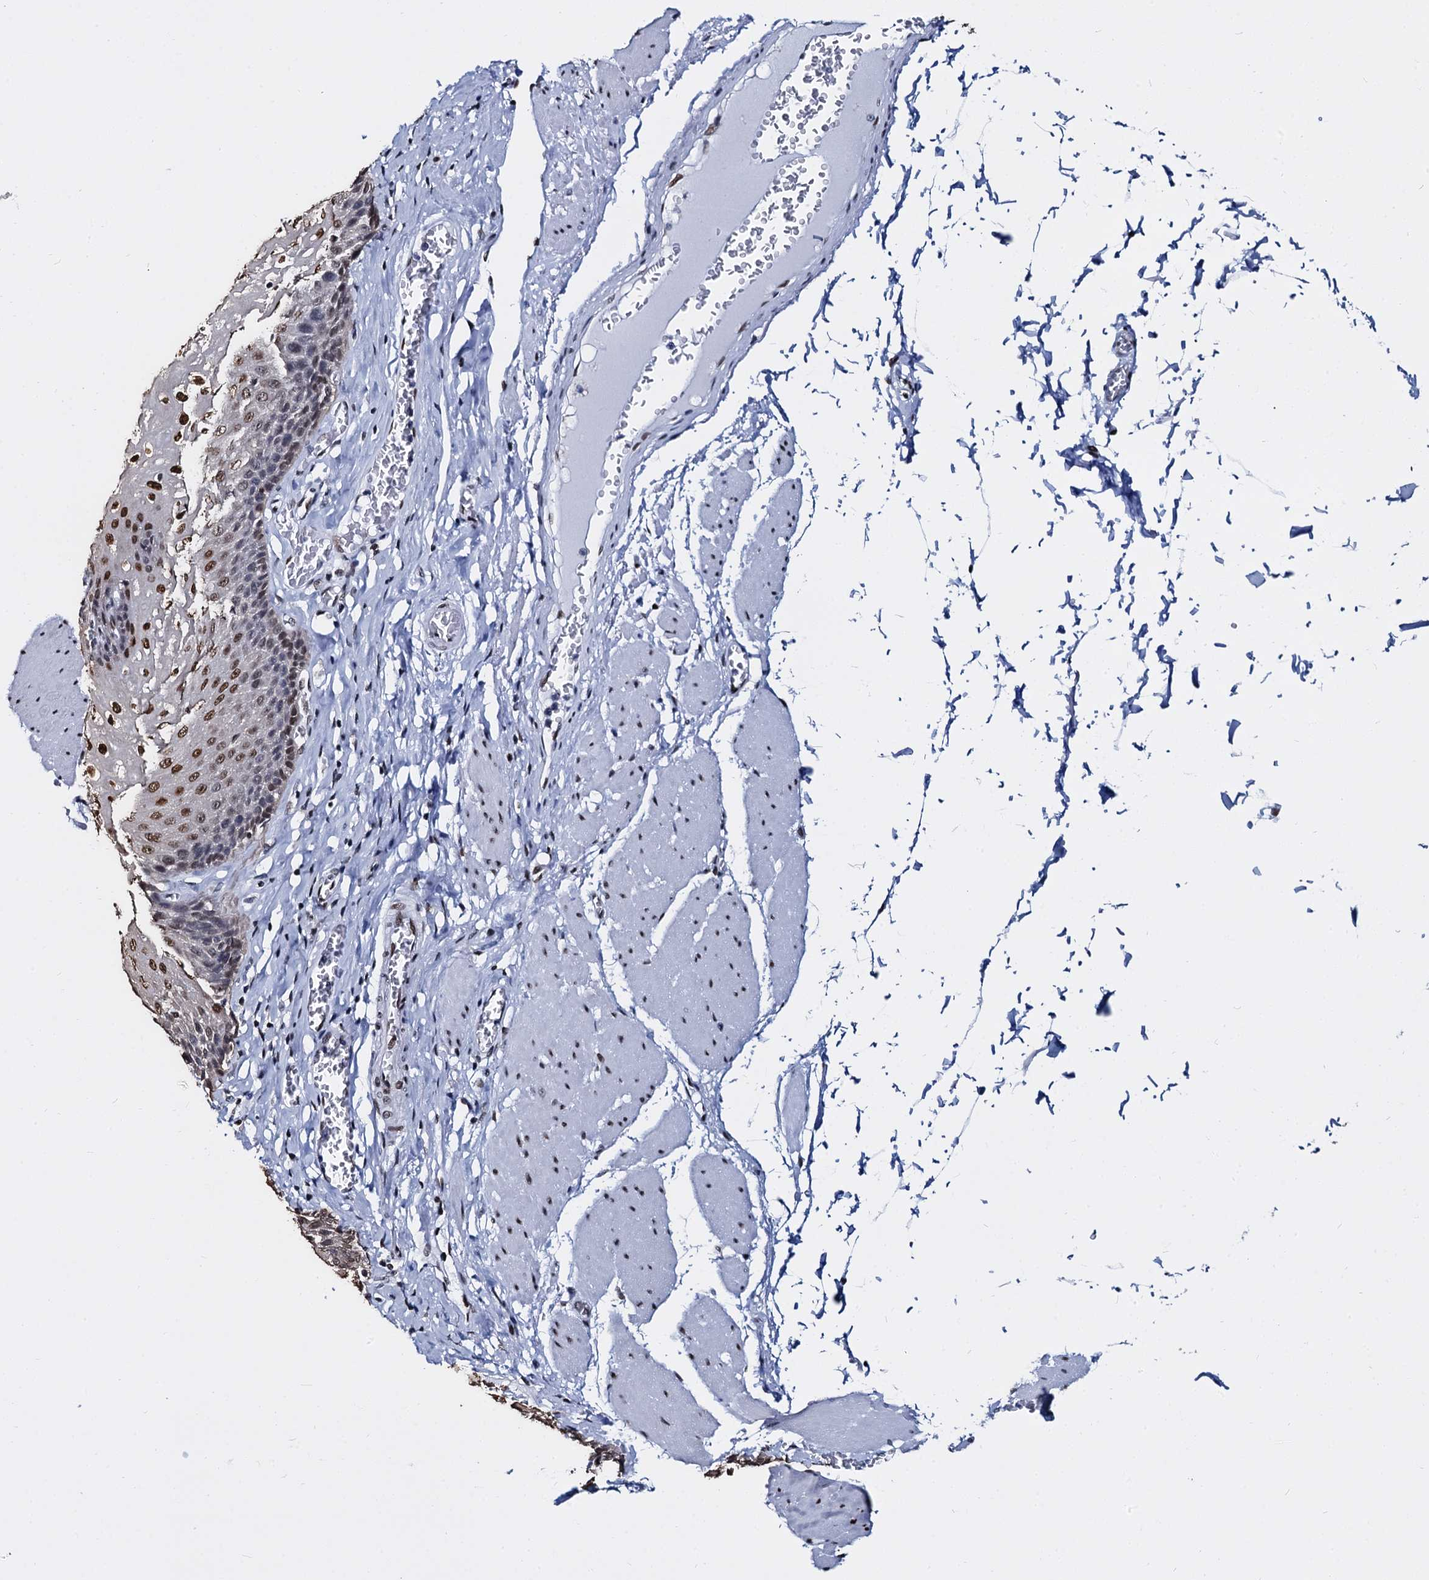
{"staining": {"intensity": "strong", "quantity": "25%-75%", "location": "nuclear"}, "tissue": "esophagus", "cell_type": "Squamous epithelial cells", "image_type": "normal", "snomed": [{"axis": "morphology", "description": "Normal tissue, NOS"}, {"axis": "topography", "description": "Esophagus"}], "caption": "Normal esophagus reveals strong nuclear positivity in about 25%-75% of squamous epithelial cells, visualized by immunohistochemistry. The staining is performed using DAB brown chromogen to label protein expression. The nuclei are counter-stained blue using hematoxylin.", "gene": "CMAS", "patient": {"sex": "male", "age": 60}}